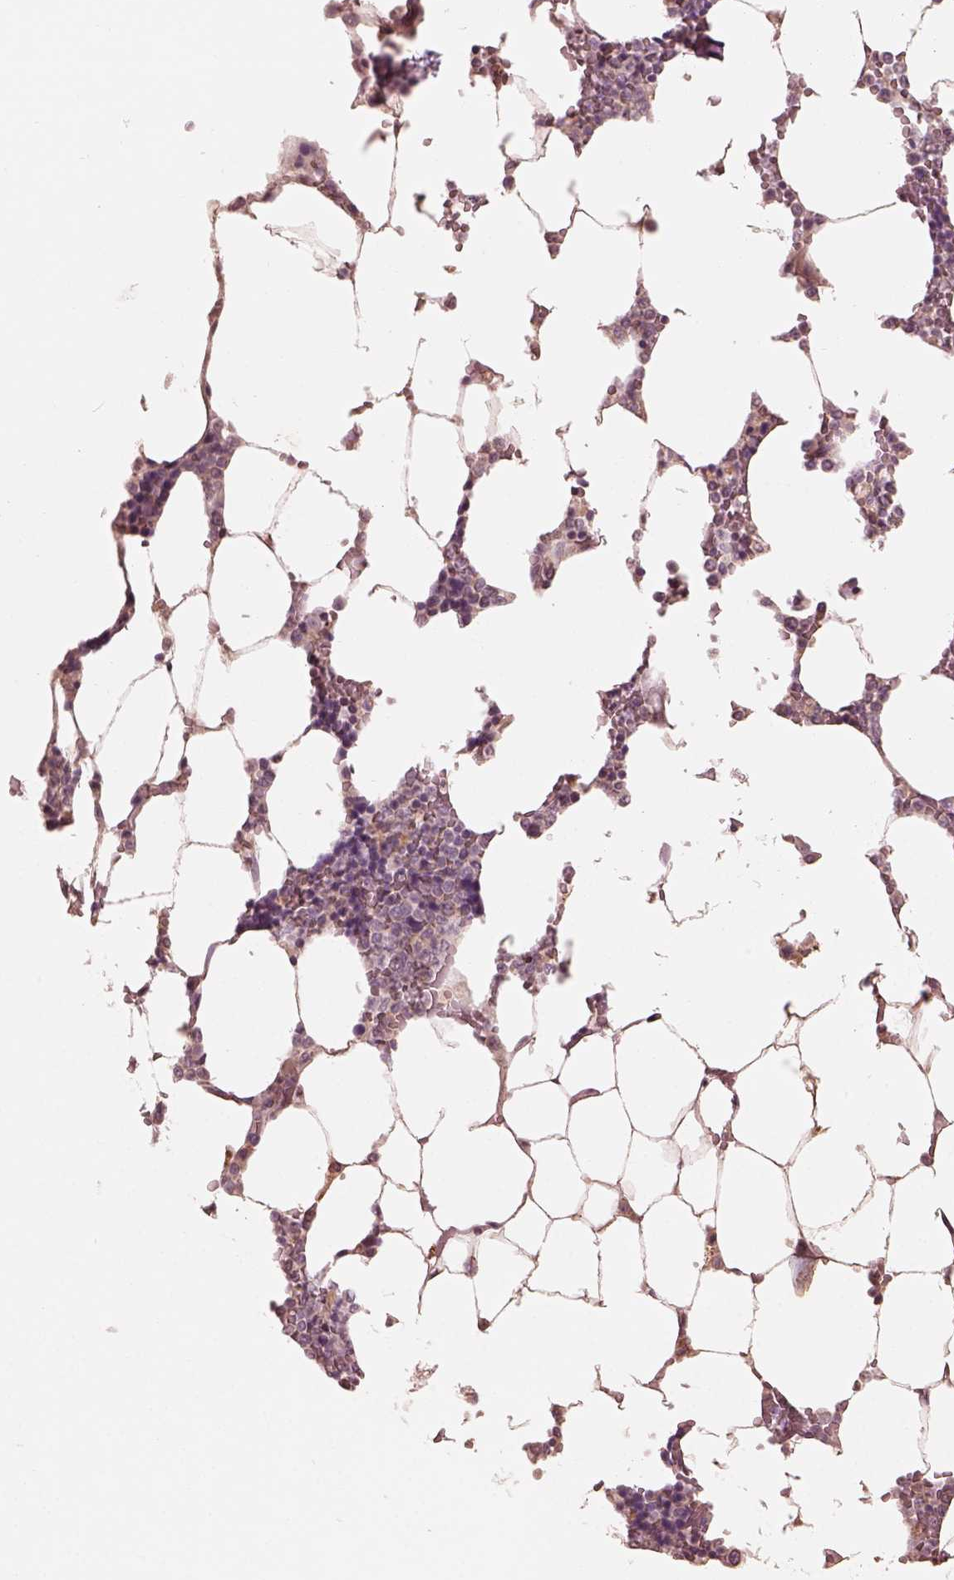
{"staining": {"intensity": "negative", "quantity": "none", "location": "none"}, "tissue": "bone marrow", "cell_type": "Hematopoietic cells", "image_type": "normal", "snomed": [{"axis": "morphology", "description": "Normal tissue, NOS"}, {"axis": "topography", "description": "Bone marrow"}], "caption": "This is an immunohistochemistry micrograph of normal bone marrow. There is no expression in hematopoietic cells.", "gene": "SLC25A46", "patient": {"sex": "female", "age": 52}}